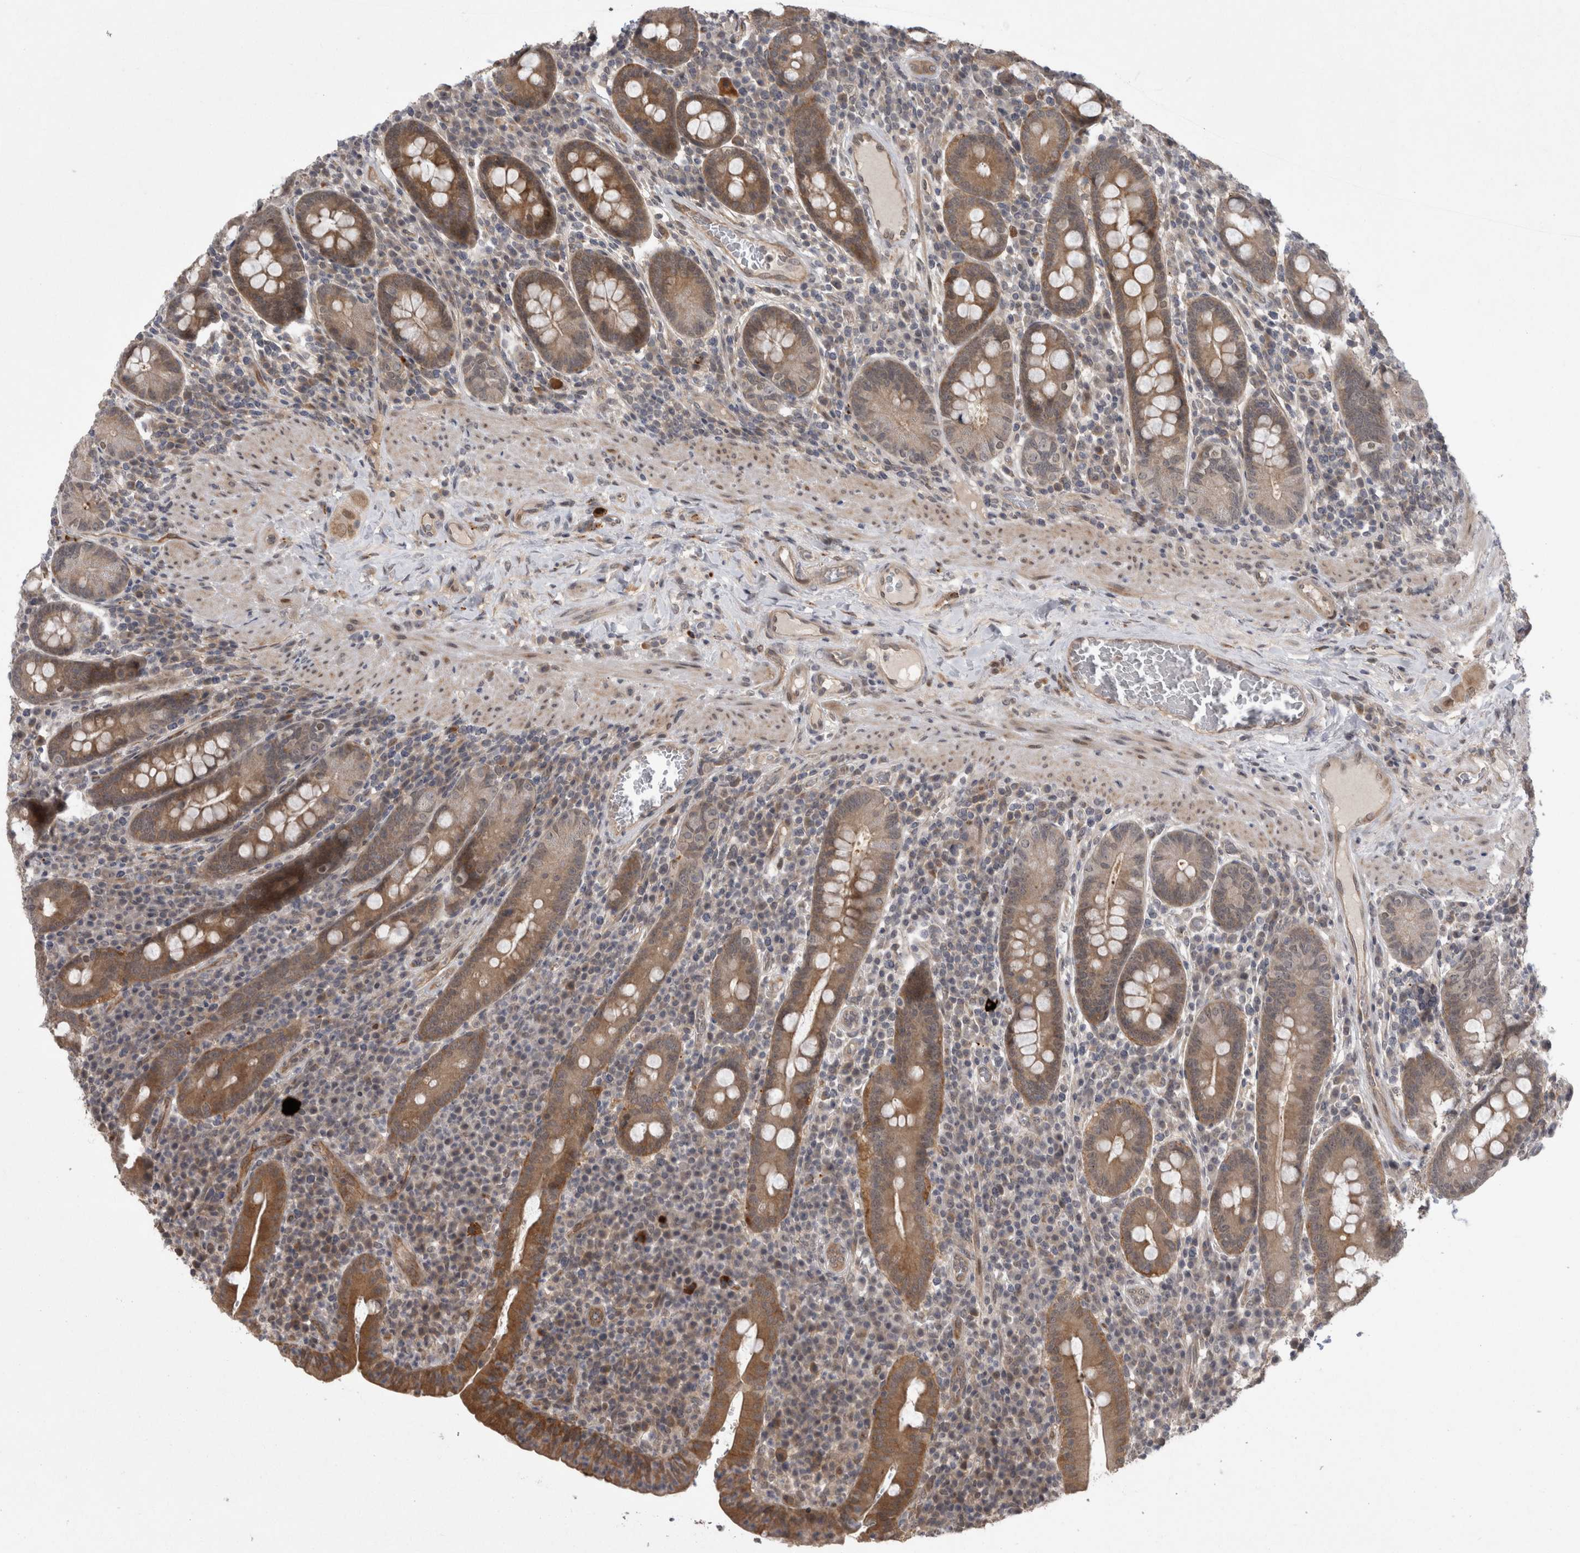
{"staining": {"intensity": "moderate", "quantity": ">75%", "location": "cytoplasmic/membranous"}, "tissue": "duodenum", "cell_type": "Glandular cells", "image_type": "normal", "snomed": [{"axis": "morphology", "description": "Normal tissue, NOS"}, {"axis": "morphology", "description": "Adenocarcinoma, NOS"}, {"axis": "topography", "description": "Pancreas"}, {"axis": "topography", "description": "Duodenum"}], "caption": "This photomicrograph reveals immunohistochemistry staining of unremarkable duodenum, with medium moderate cytoplasmic/membranous positivity in approximately >75% of glandular cells.", "gene": "MTBP", "patient": {"sex": "male", "age": 50}}